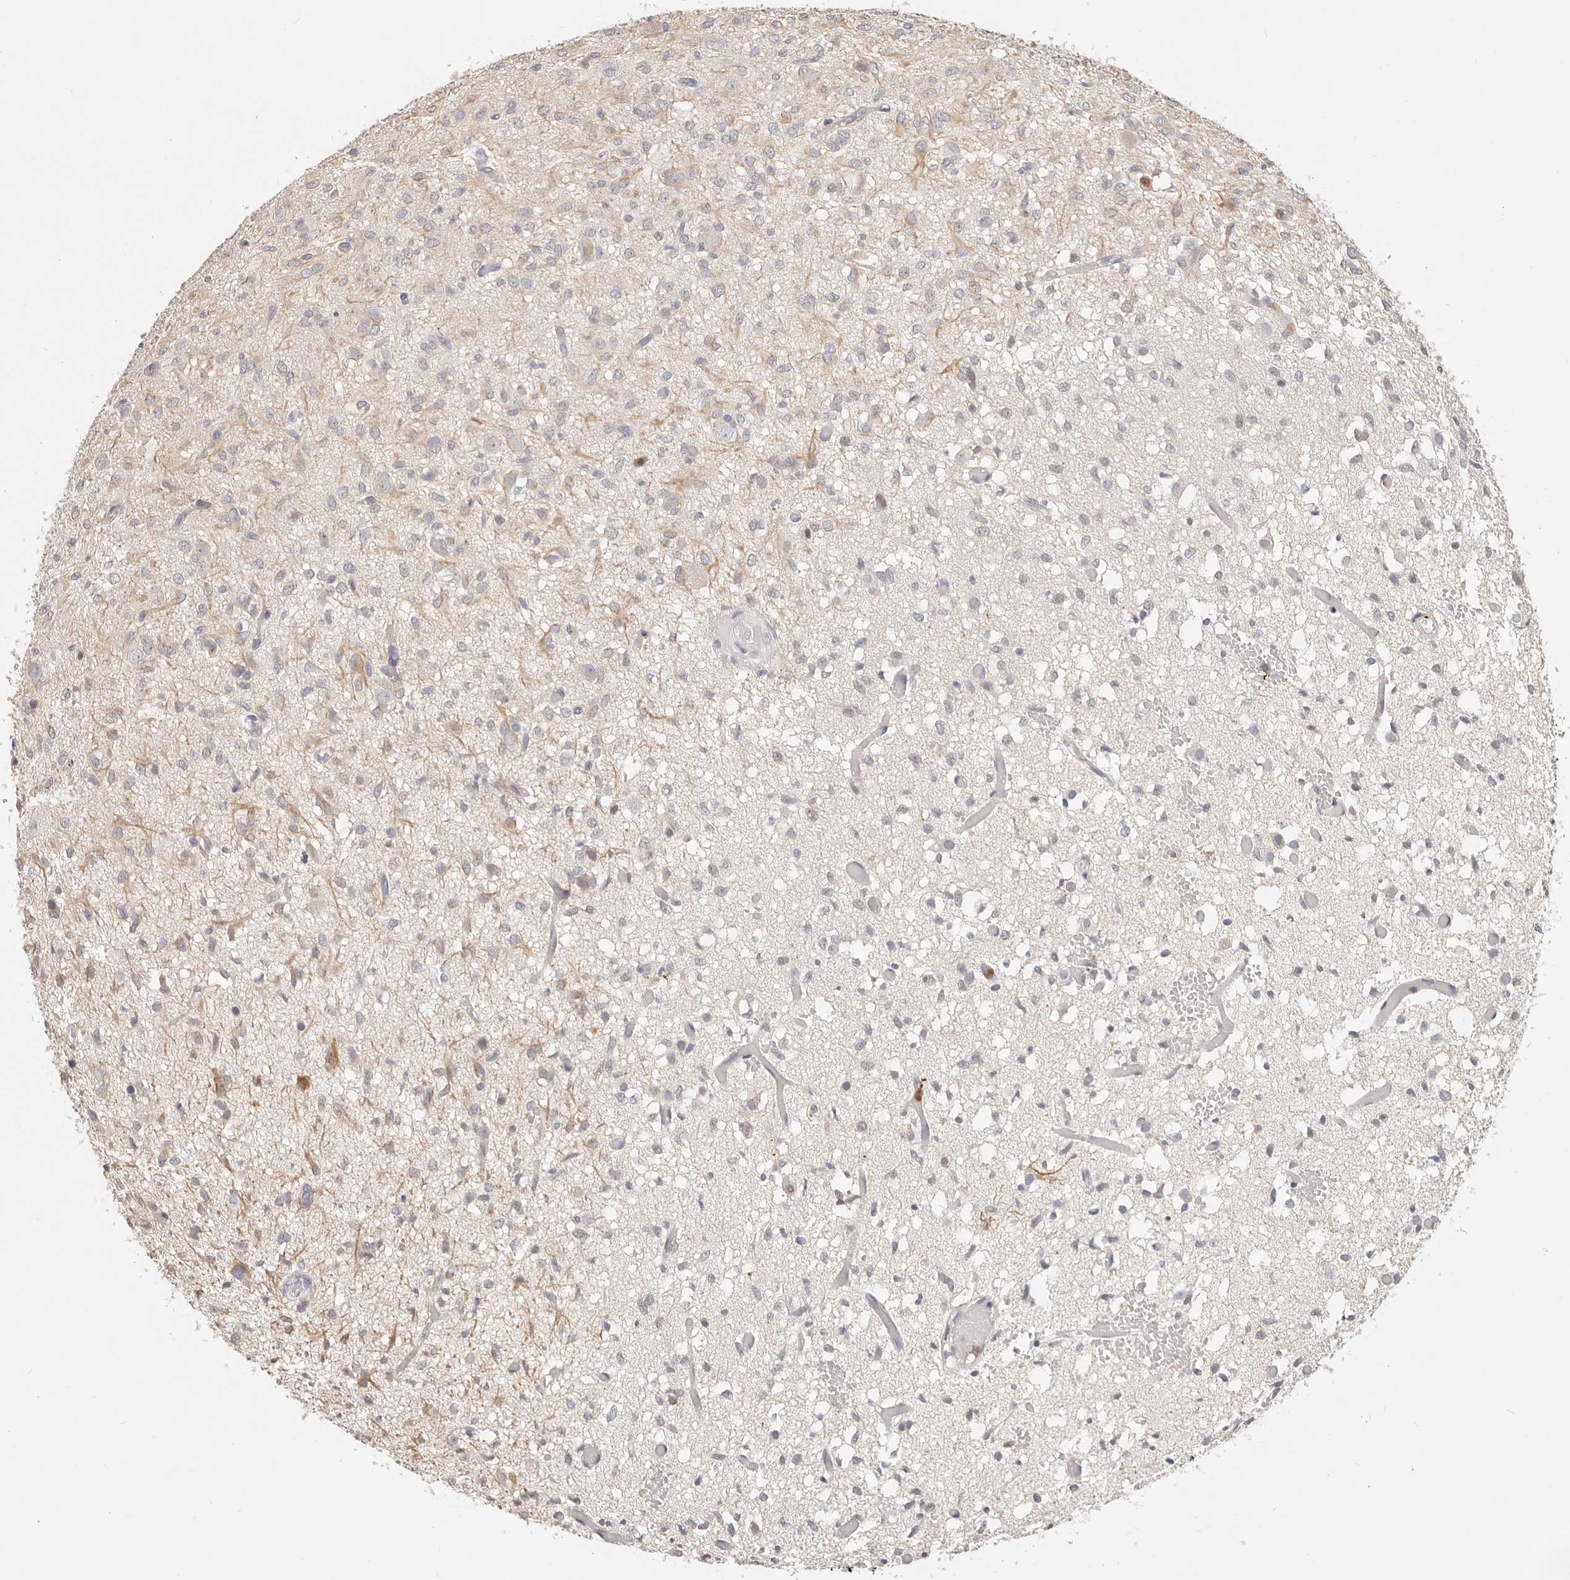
{"staining": {"intensity": "negative", "quantity": "none", "location": "none"}, "tissue": "glioma", "cell_type": "Tumor cells", "image_type": "cancer", "snomed": [{"axis": "morphology", "description": "Glioma, malignant, High grade"}, {"axis": "topography", "description": "Brain"}], "caption": "The micrograph displays no significant staining in tumor cells of high-grade glioma (malignant).", "gene": "TMEM63B", "patient": {"sex": "female", "age": 59}}